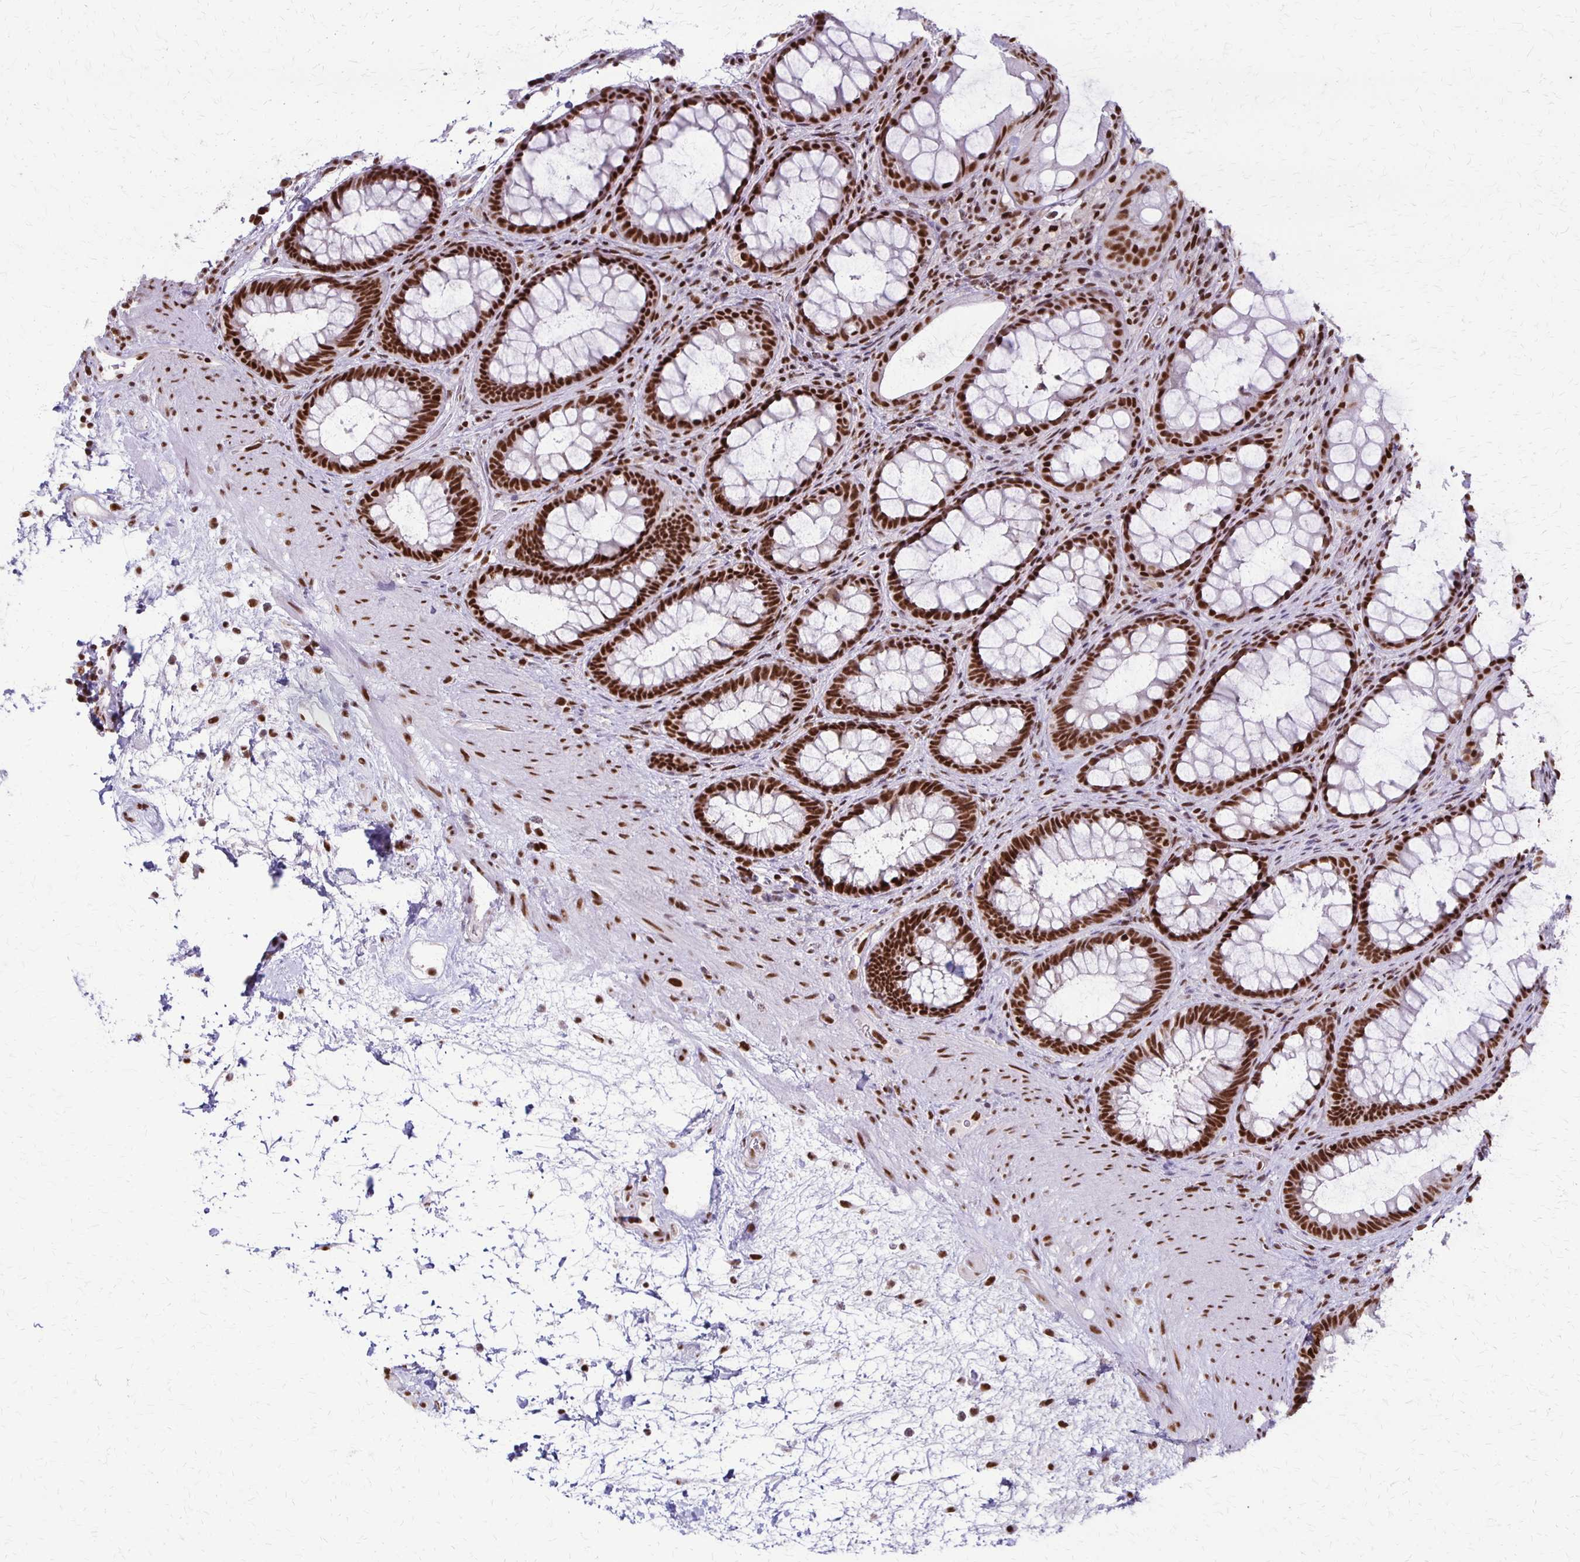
{"staining": {"intensity": "strong", "quantity": ">75%", "location": "nuclear"}, "tissue": "rectum", "cell_type": "Glandular cells", "image_type": "normal", "snomed": [{"axis": "morphology", "description": "Normal tissue, NOS"}, {"axis": "topography", "description": "Rectum"}], "caption": "Protein staining reveals strong nuclear staining in approximately >75% of glandular cells in unremarkable rectum.", "gene": "XRCC6", "patient": {"sex": "male", "age": 72}}